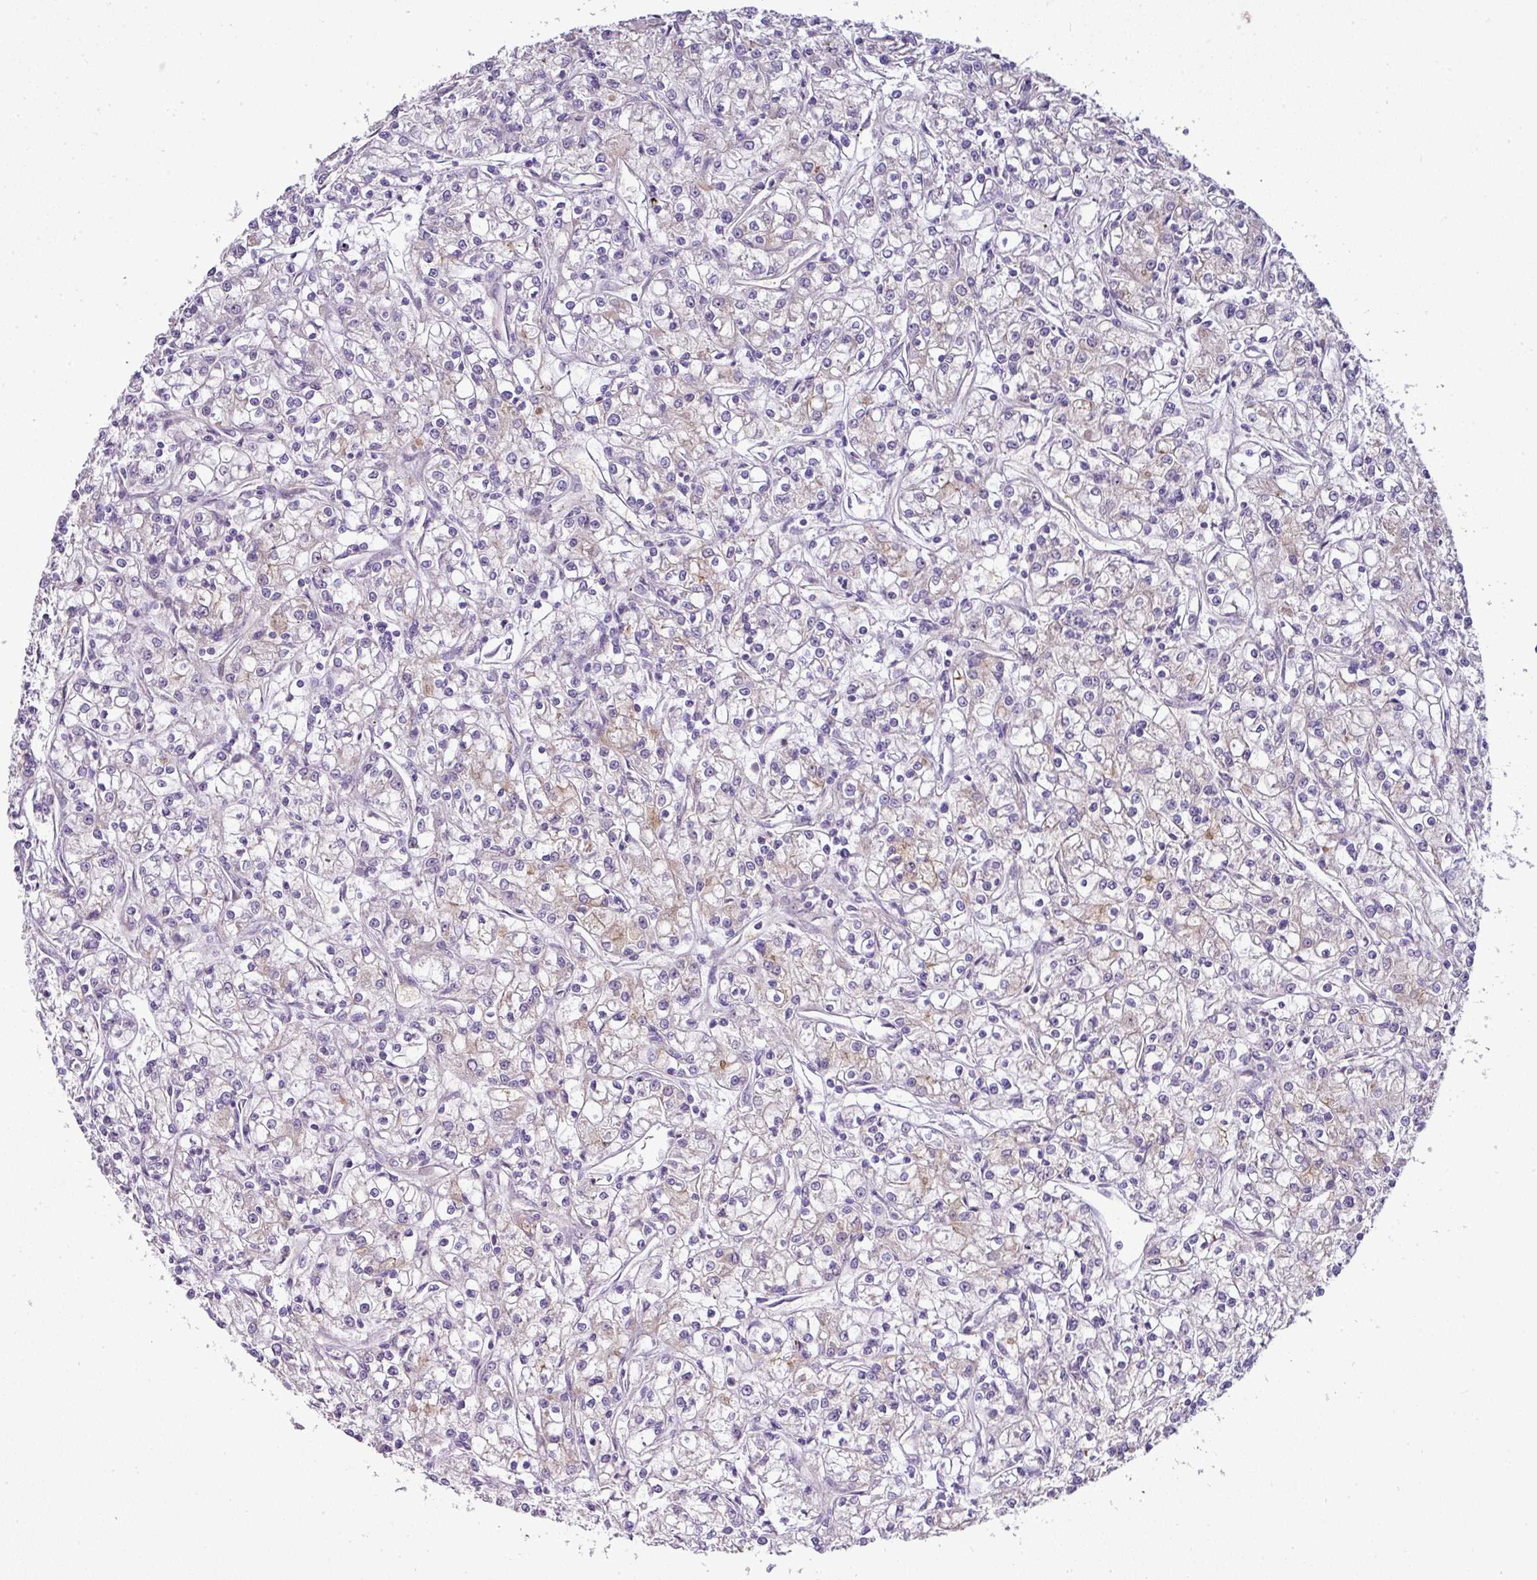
{"staining": {"intensity": "negative", "quantity": "none", "location": "none"}, "tissue": "renal cancer", "cell_type": "Tumor cells", "image_type": "cancer", "snomed": [{"axis": "morphology", "description": "Adenocarcinoma, NOS"}, {"axis": "topography", "description": "Kidney"}], "caption": "Immunohistochemistry (IHC) micrograph of neoplastic tissue: human renal adenocarcinoma stained with DAB demonstrates no significant protein expression in tumor cells.", "gene": "ATP6V1F", "patient": {"sex": "female", "age": 59}}